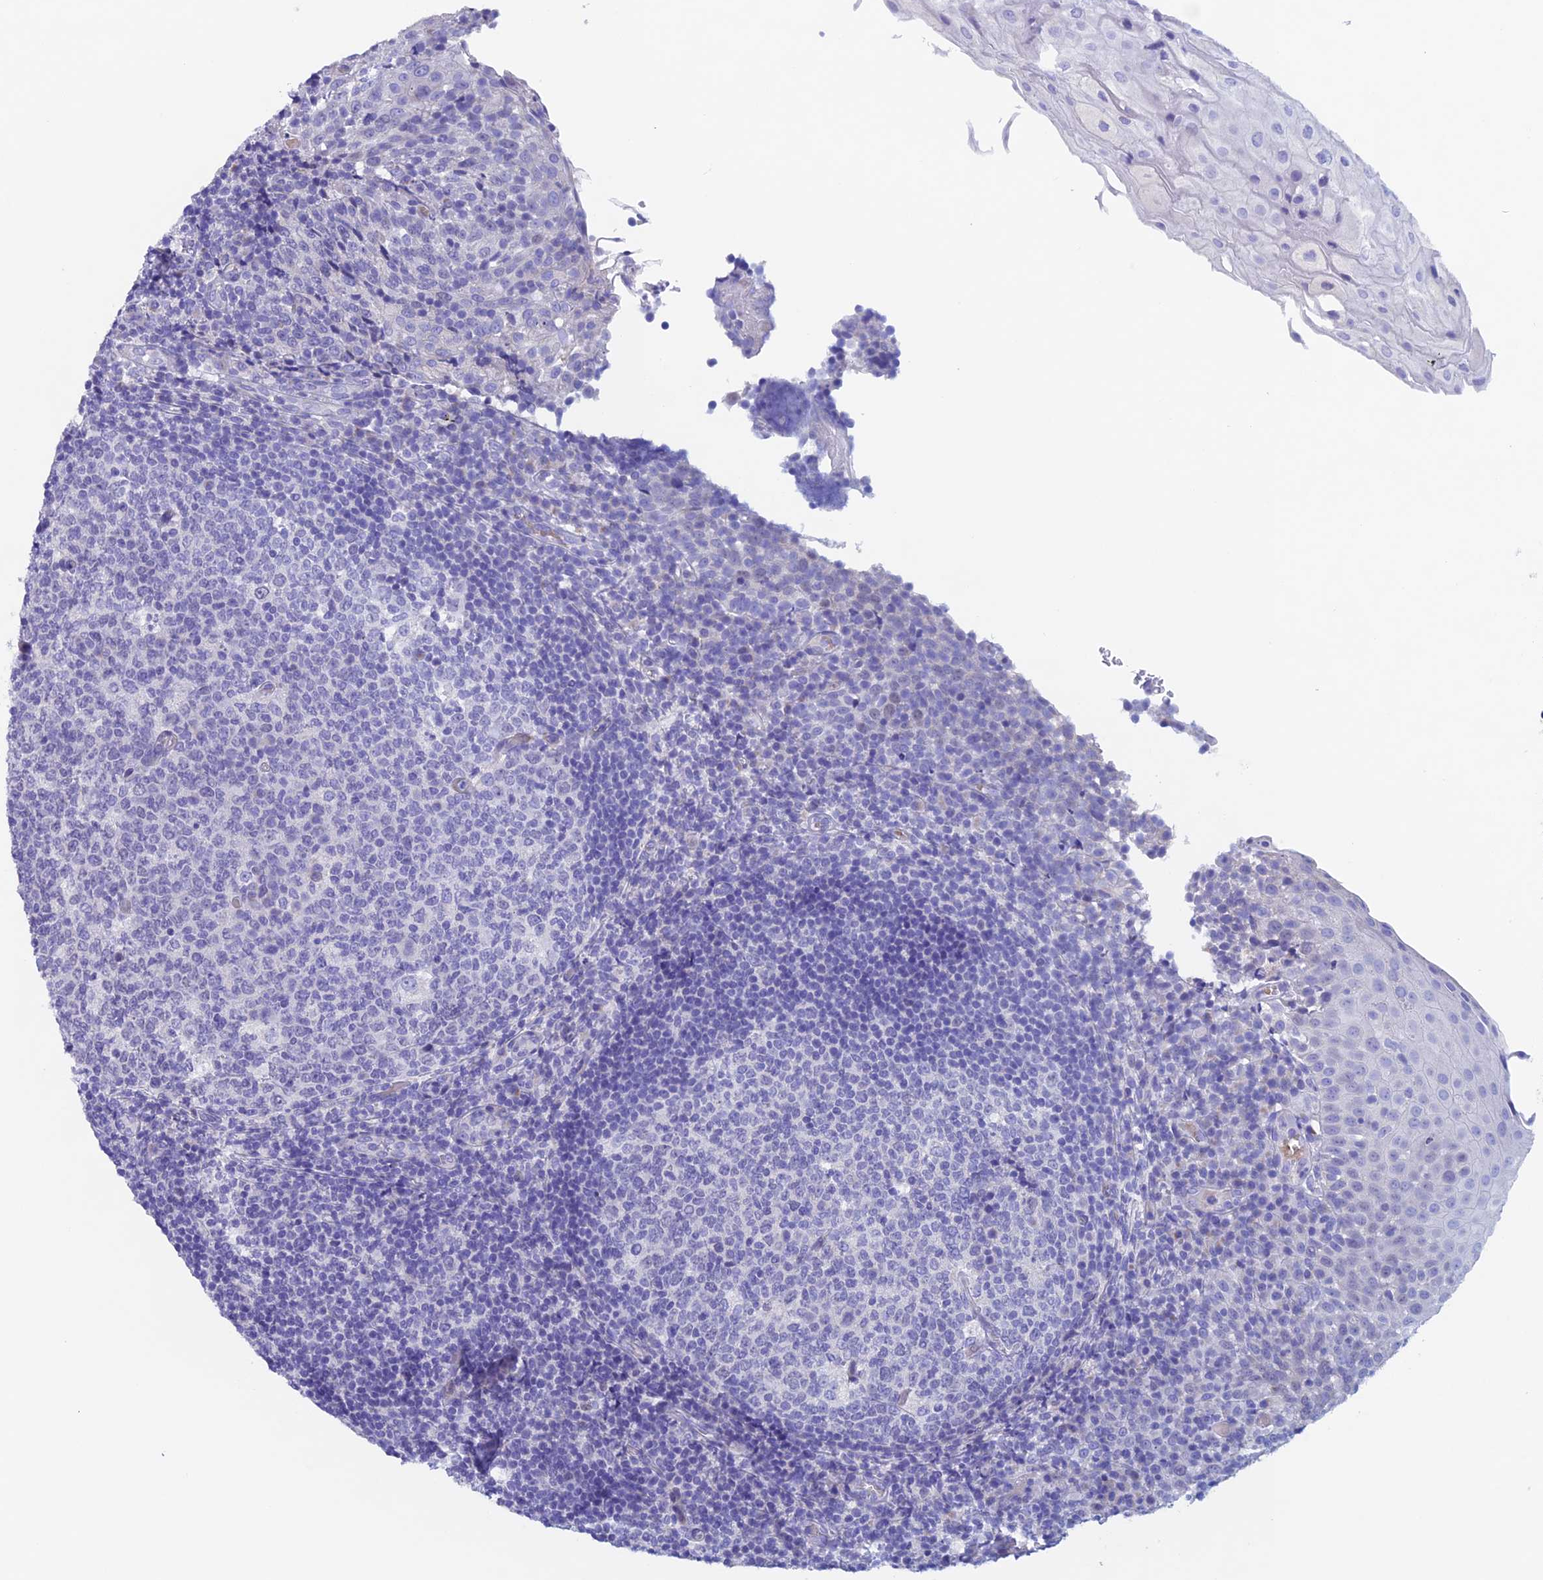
{"staining": {"intensity": "negative", "quantity": "none", "location": "none"}, "tissue": "tonsil", "cell_type": "Germinal center cells", "image_type": "normal", "snomed": [{"axis": "morphology", "description": "Normal tissue, NOS"}, {"axis": "topography", "description": "Tonsil"}], "caption": "Protein analysis of benign tonsil demonstrates no significant expression in germinal center cells.", "gene": "PSMC3IP", "patient": {"sex": "female", "age": 19}}